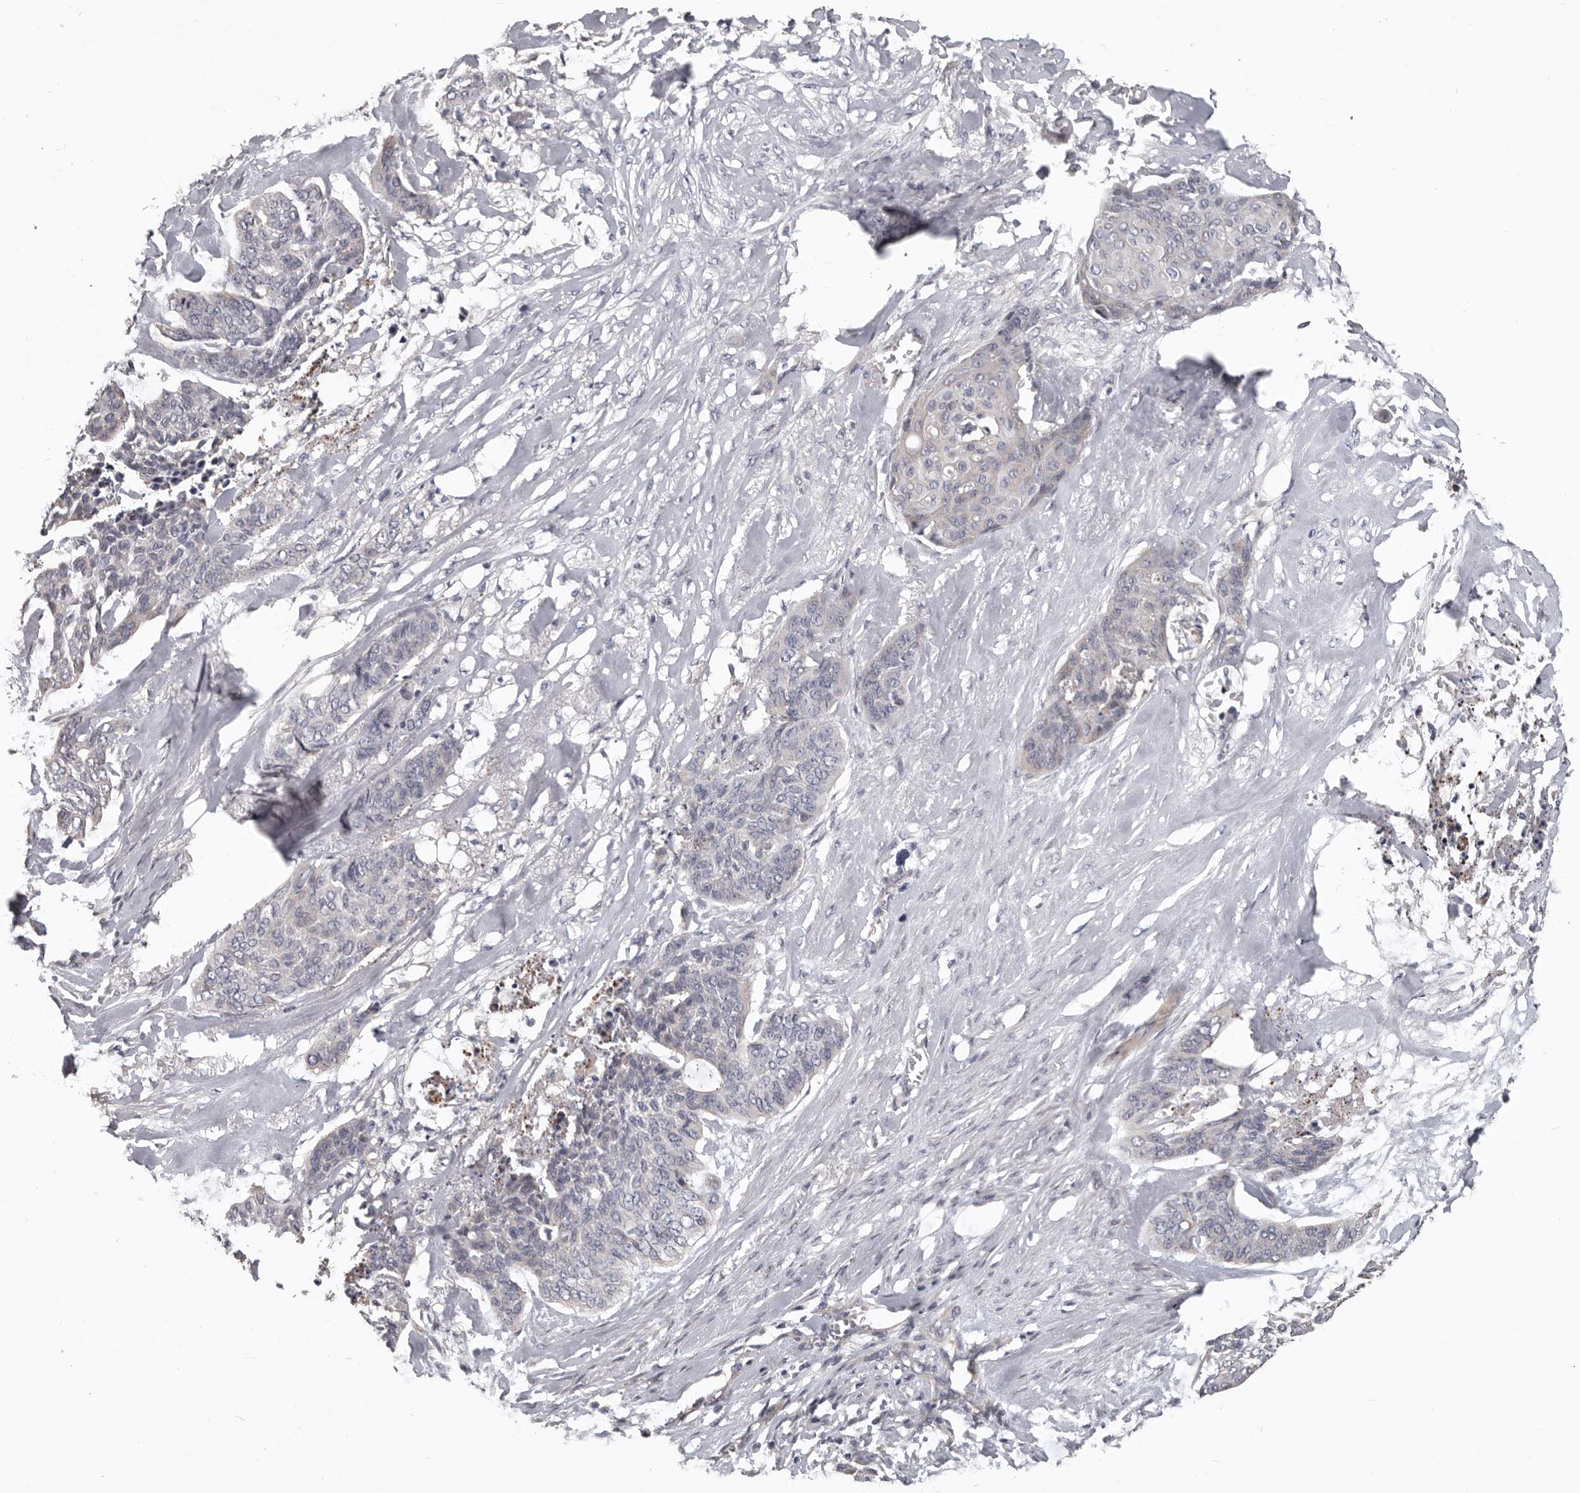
{"staining": {"intensity": "negative", "quantity": "none", "location": "none"}, "tissue": "skin cancer", "cell_type": "Tumor cells", "image_type": "cancer", "snomed": [{"axis": "morphology", "description": "Basal cell carcinoma"}, {"axis": "topography", "description": "Skin"}], "caption": "This is an IHC photomicrograph of human skin cancer. There is no expression in tumor cells.", "gene": "RNF217", "patient": {"sex": "female", "age": 64}}